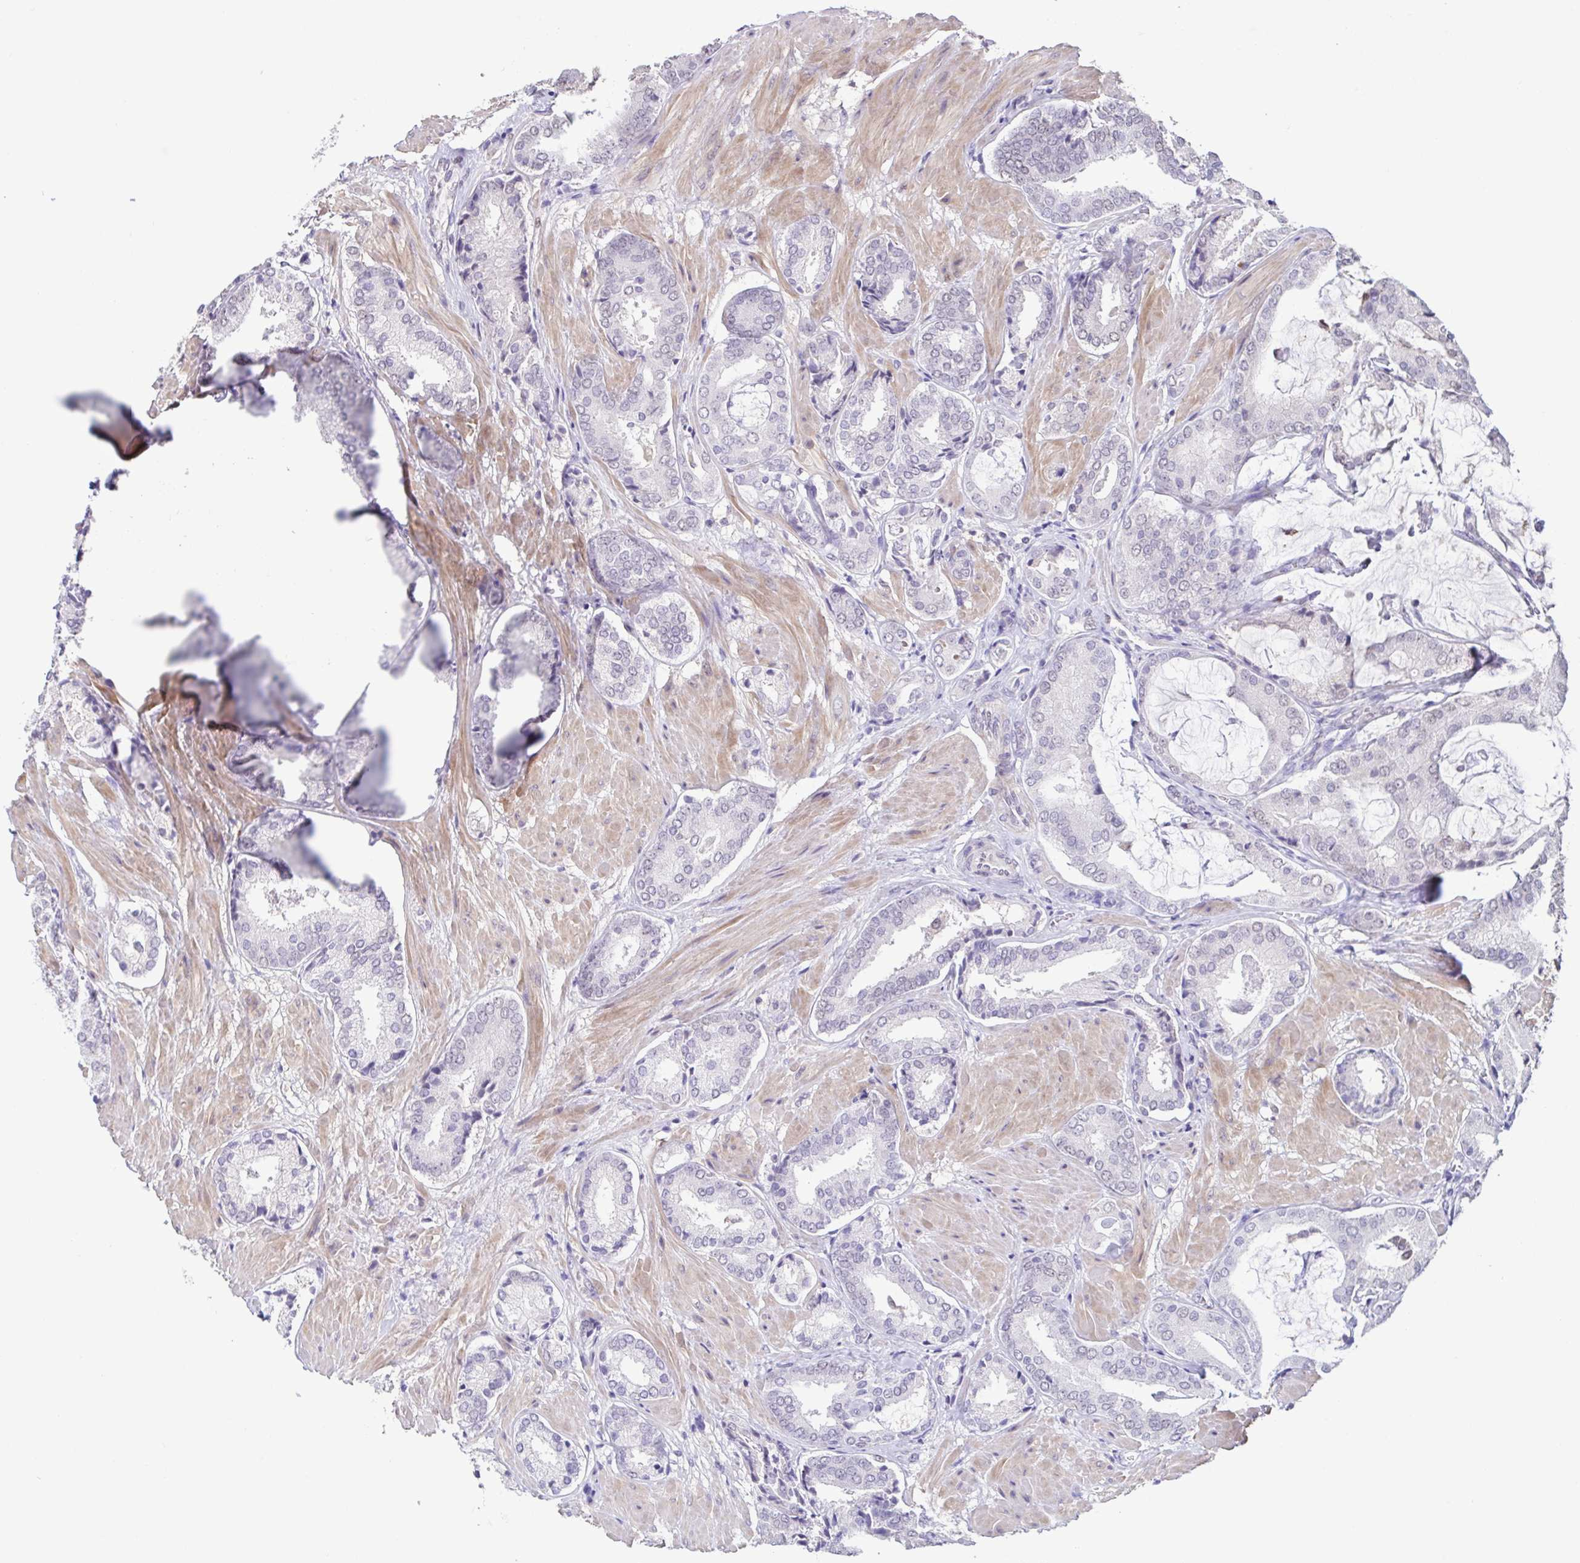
{"staining": {"intensity": "negative", "quantity": "none", "location": "none"}, "tissue": "prostate cancer", "cell_type": "Tumor cells", "image_type": "cancer", "snomed": [{"axis": "morphology", "description": "Adenocarcinoma, High grade"}, {"axis": "topography", "description": "Prostate"}], "caption": "A high-resolution micrograph shows IHC staining of prostate cancer (adenocarcinoma (high-grade)), which demonstrates no significant positivity in tumor cells.", "gene": "ACTRT3", "patient": {"sex": "male", "age": 56}}